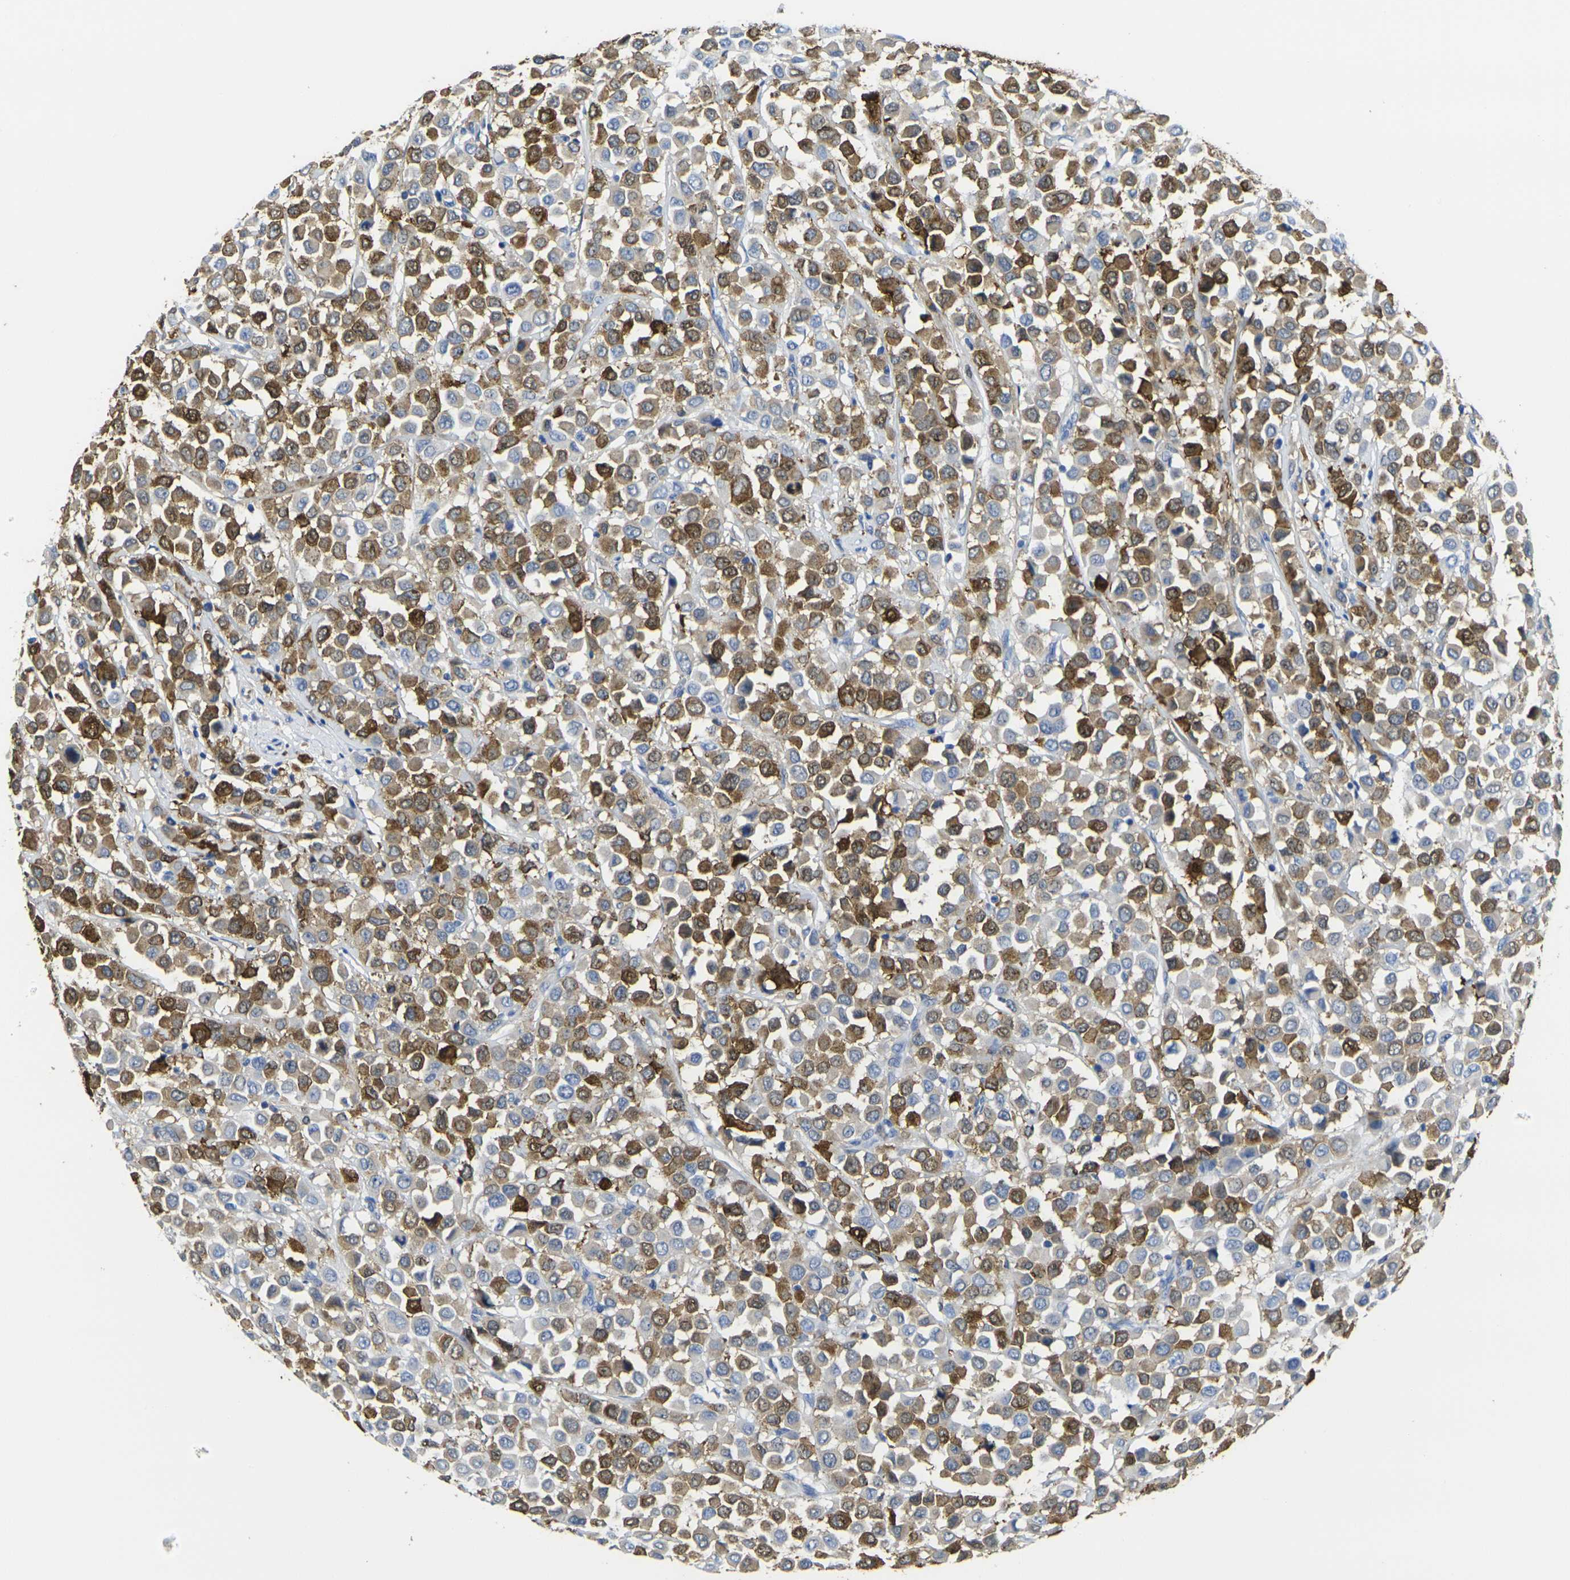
{"staining": {"intensity": "moderate", "quantity": "25%-75%", "location": "cytoplasmic/membranous"}, "tissue": "breast cancer", "cell_type": "Tumor cells", "image_type": "cancer", "snomed": [{"axis": "morphology", "description": "Duct carcinoma"}, {"axis": "topography", "description": "Breast"}], "caption": "Tumor cells exhibit medium levels of moderate cytoplasmic/membranous expression in approximately 25%-75% of cells in breast invasive ductal carcinoma.", "gene": "S100A9", "patient": {"sex": "female", "age": 61}}